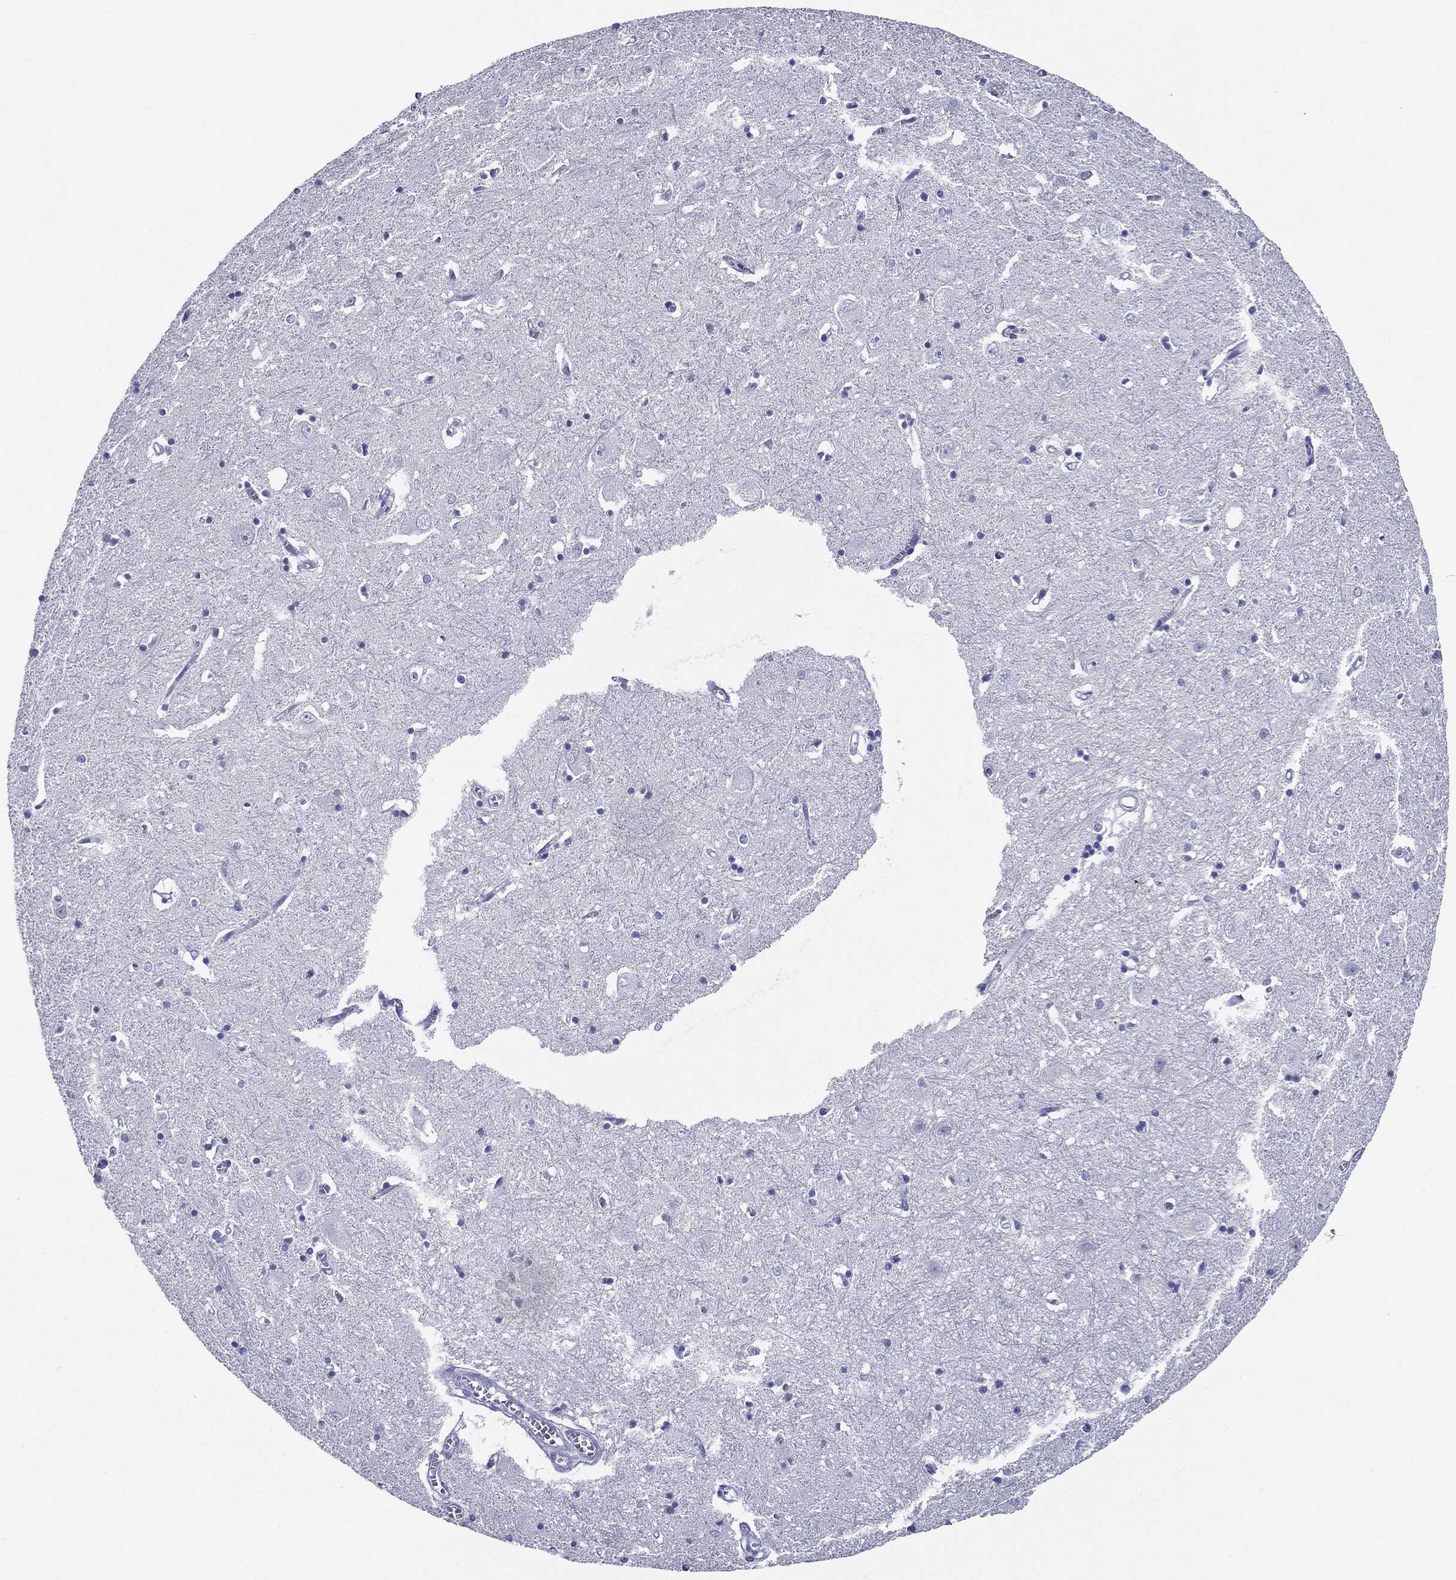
{"staining": {"intensity": "negative", "quantity": "none", "location": "none"}, "tissue": "caudate", "cell_type": "Glial cells", "image_type": "normal", "snomed": [{"axis": "morphology", "description": "Normal tissue, NOS"}, {"axis": "topography", "description": "Lateral ventricle wall"}], "caption": "A high-resolution photomicrograph shows immunohistochemistry (IHC) staining of unremarkable caudate, which reveals no significant staining in glial cells.", "gene": "TFAP2A", "patient": {"sex": "male", "age": 54}}